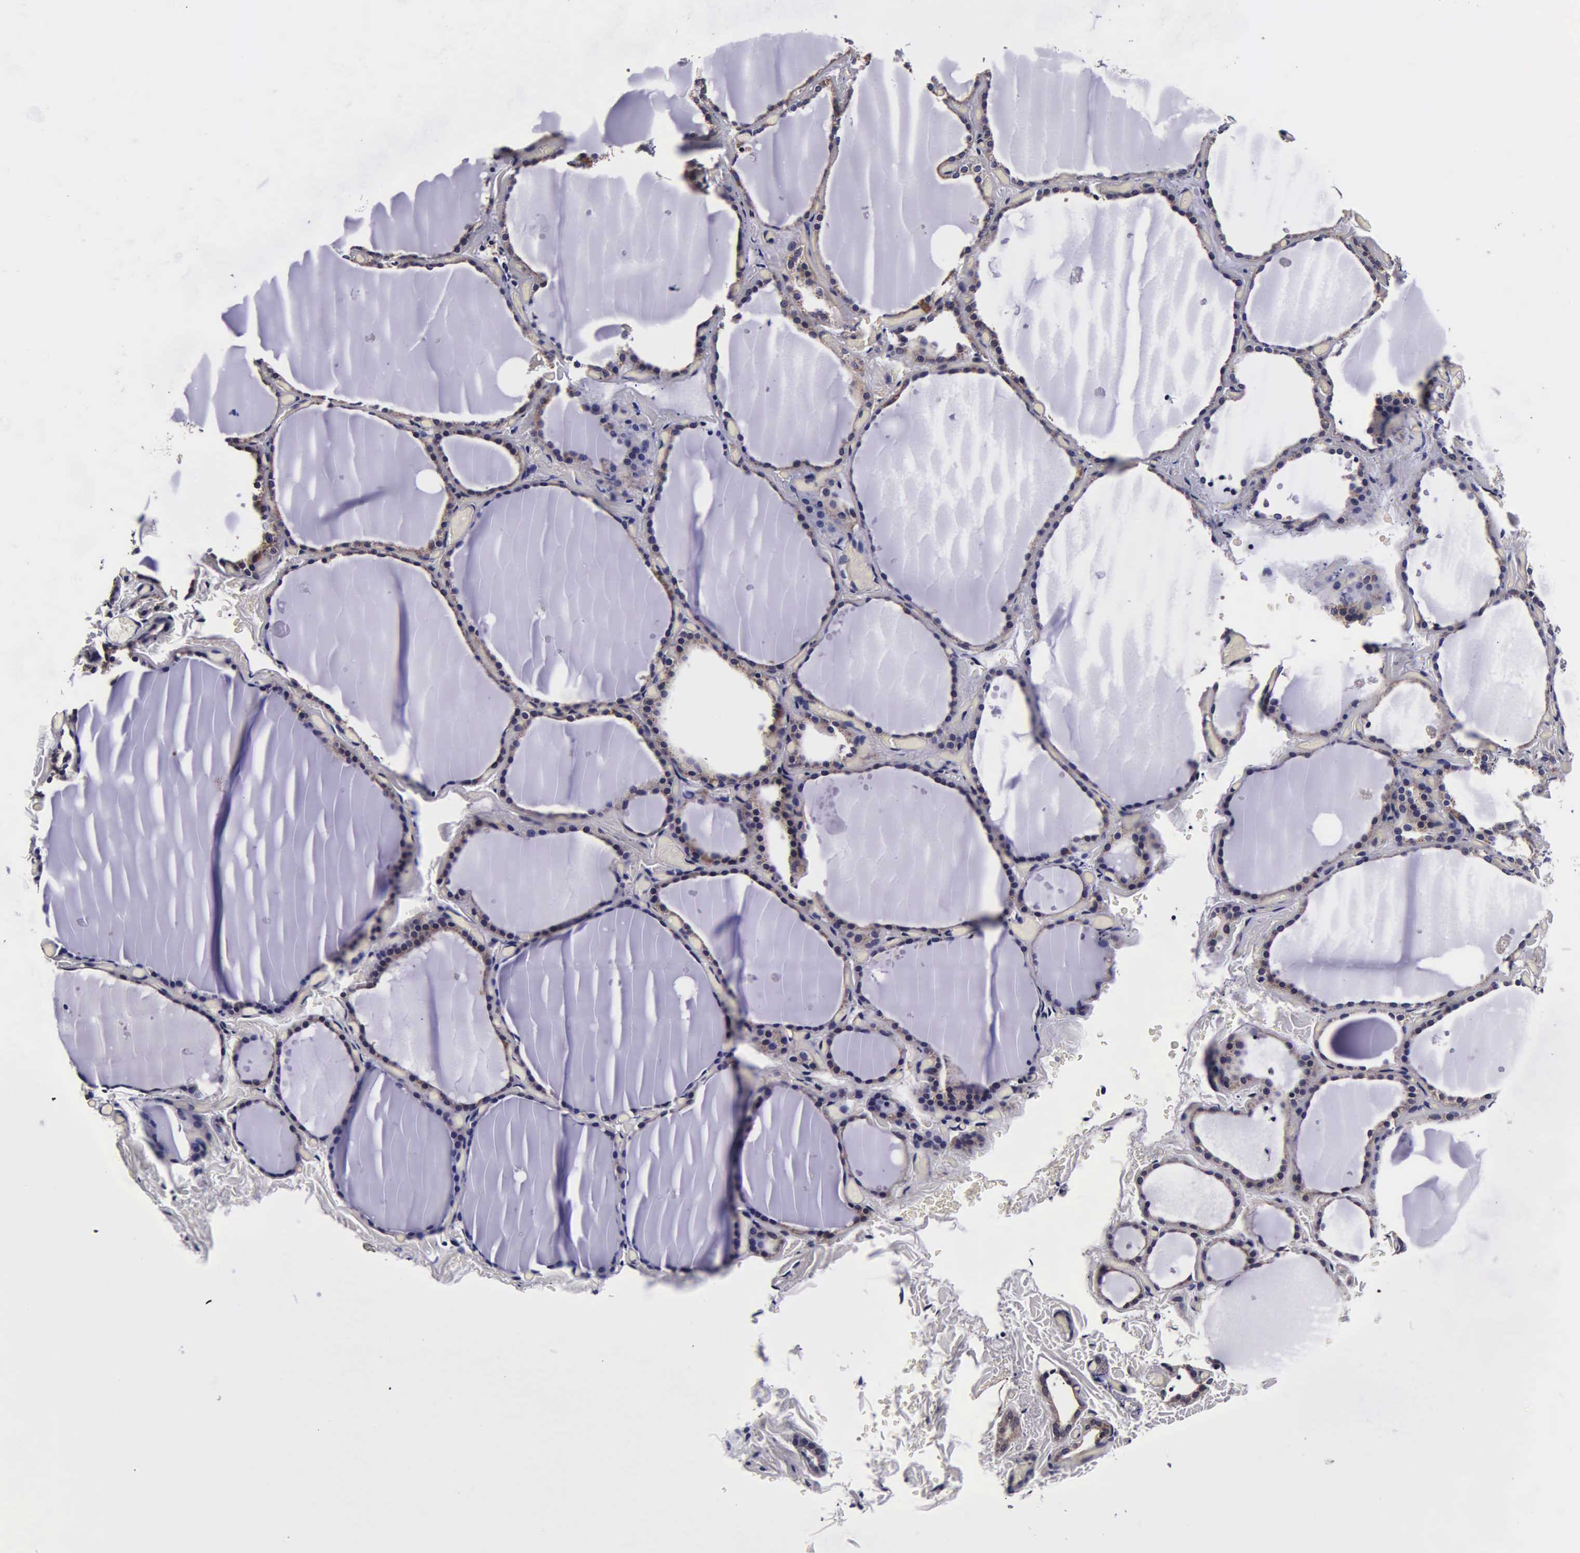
{"staining": {"intensity": "weak", "quantity": ">75%", "location": "cytoplasmic/membranous"}, "tissue": "thyroid gland", "cell_type": "Glandular cells", "image_type": "normal", "snomed": [{"axis": "morphology", "description": "Normal tissue, NOS"}, {"axis": "topography", "description": "Thyroid gland"}], "caption": "Benign thyroid gland displays weak cytoplasmic/membranous staining in about >75% of glandular cells.", "gene": "PSMA3", "patient": {"sex": "male", "age": 34}}